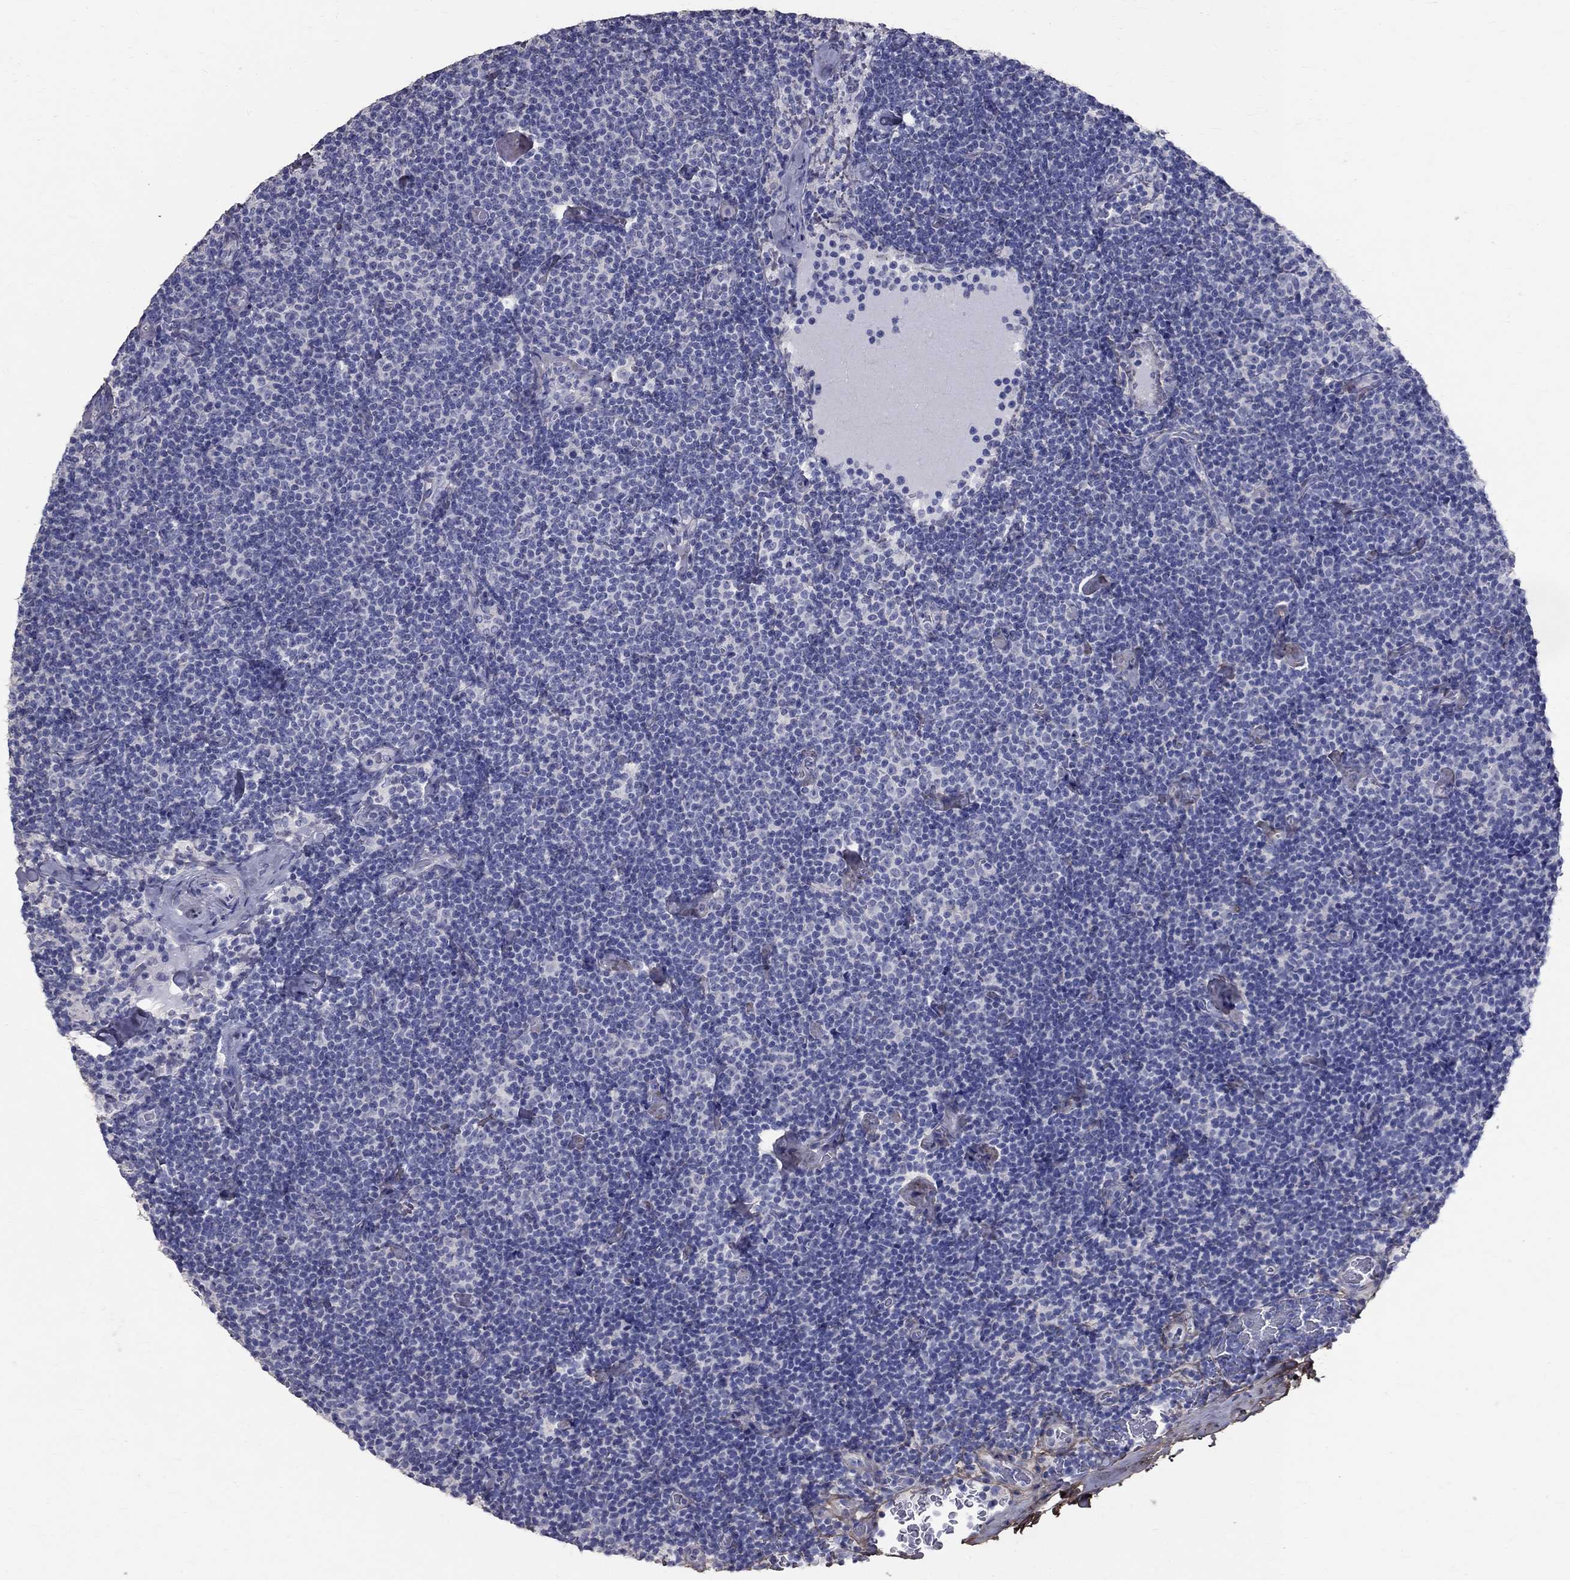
{"staining": {"intensity": "negative", "quantity": "none", "location": "none"}, "tissue": "lymphoma", "cell_type": "Tumor cells", "image_type": "cancer", "snomed": [{"axis": "morphology", "description": "Malignant lymphoma, non-Hodgkin's type, Low grade"}, {"axis": "topography", "description": "Lymph node"}], "caption": "Histopathology image shows no protein staining in tumor cells of lymphoma tissue. The staining was performed using DAB (3,3'-diaminobenzidine) to visualize the protein expression in brown, while the nuclei were stained in blue with hematoxylin (Magnification: 20x).", "gene": "ANXA10", "patient": {"sex": "male", "age": 81}}